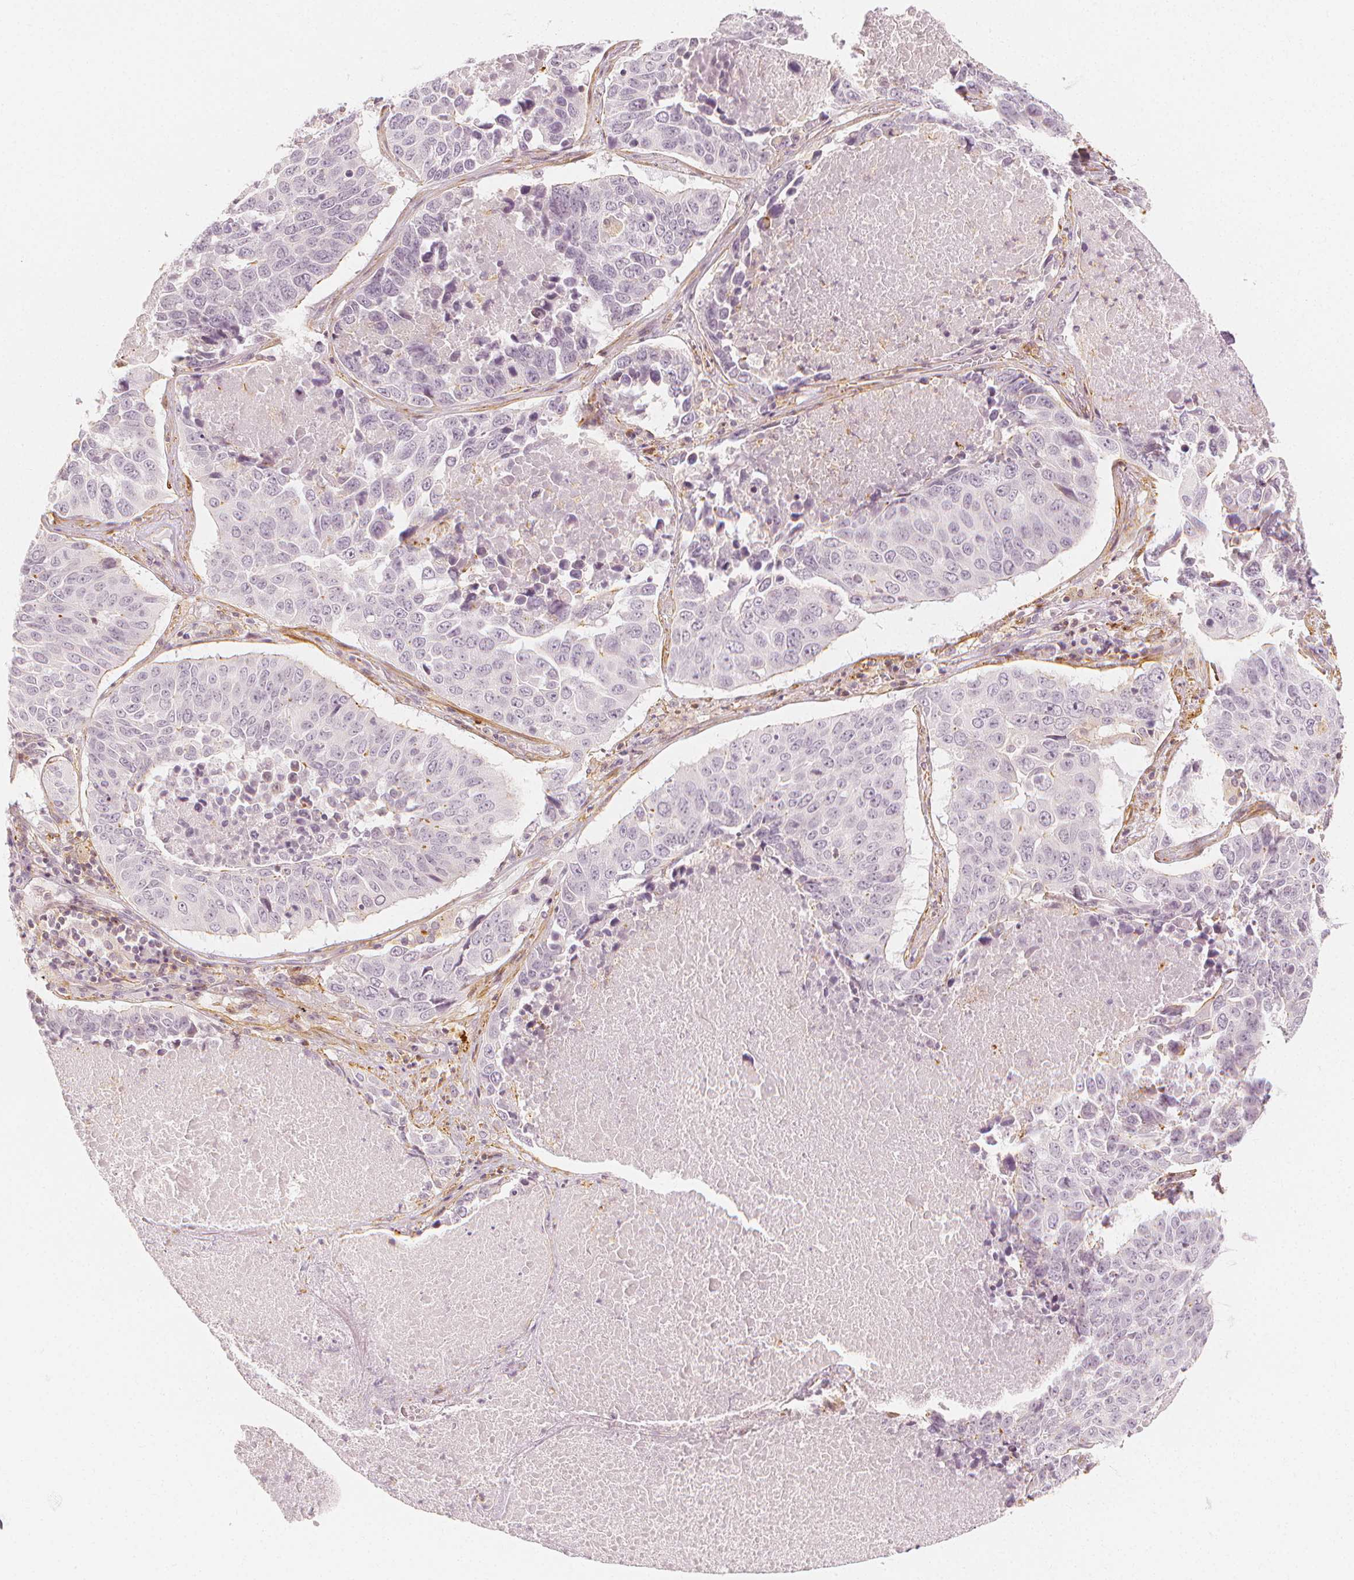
{"staining": {"intensity": "negative", "quantity": "none", "location": "none"}, "tissue": "lung cancer", "cell_type": "Tumor cells", "image_type": "cancer", "snomed": [{"axis": "morphology", "description": "Normal tissue, NOS"}, {"axis": "morphology", "description": "Squamous cell carcinoma, NOS"}, {"axis": "topography", "description": "Bronchus"}, {"axis": "topography", "description": "Lung"}], "caption": "Immunohistochemical staining of human lung squamous cell carcinoma demonstrates no significant expression in tumor cells. (DAB (3,3'-diaminobenzidine) immunohistochemistry visualized using brightfield microscopy, high magnification).", "gene": "ARHGAP26", "patient": {"sex": "male", "age": 64}}